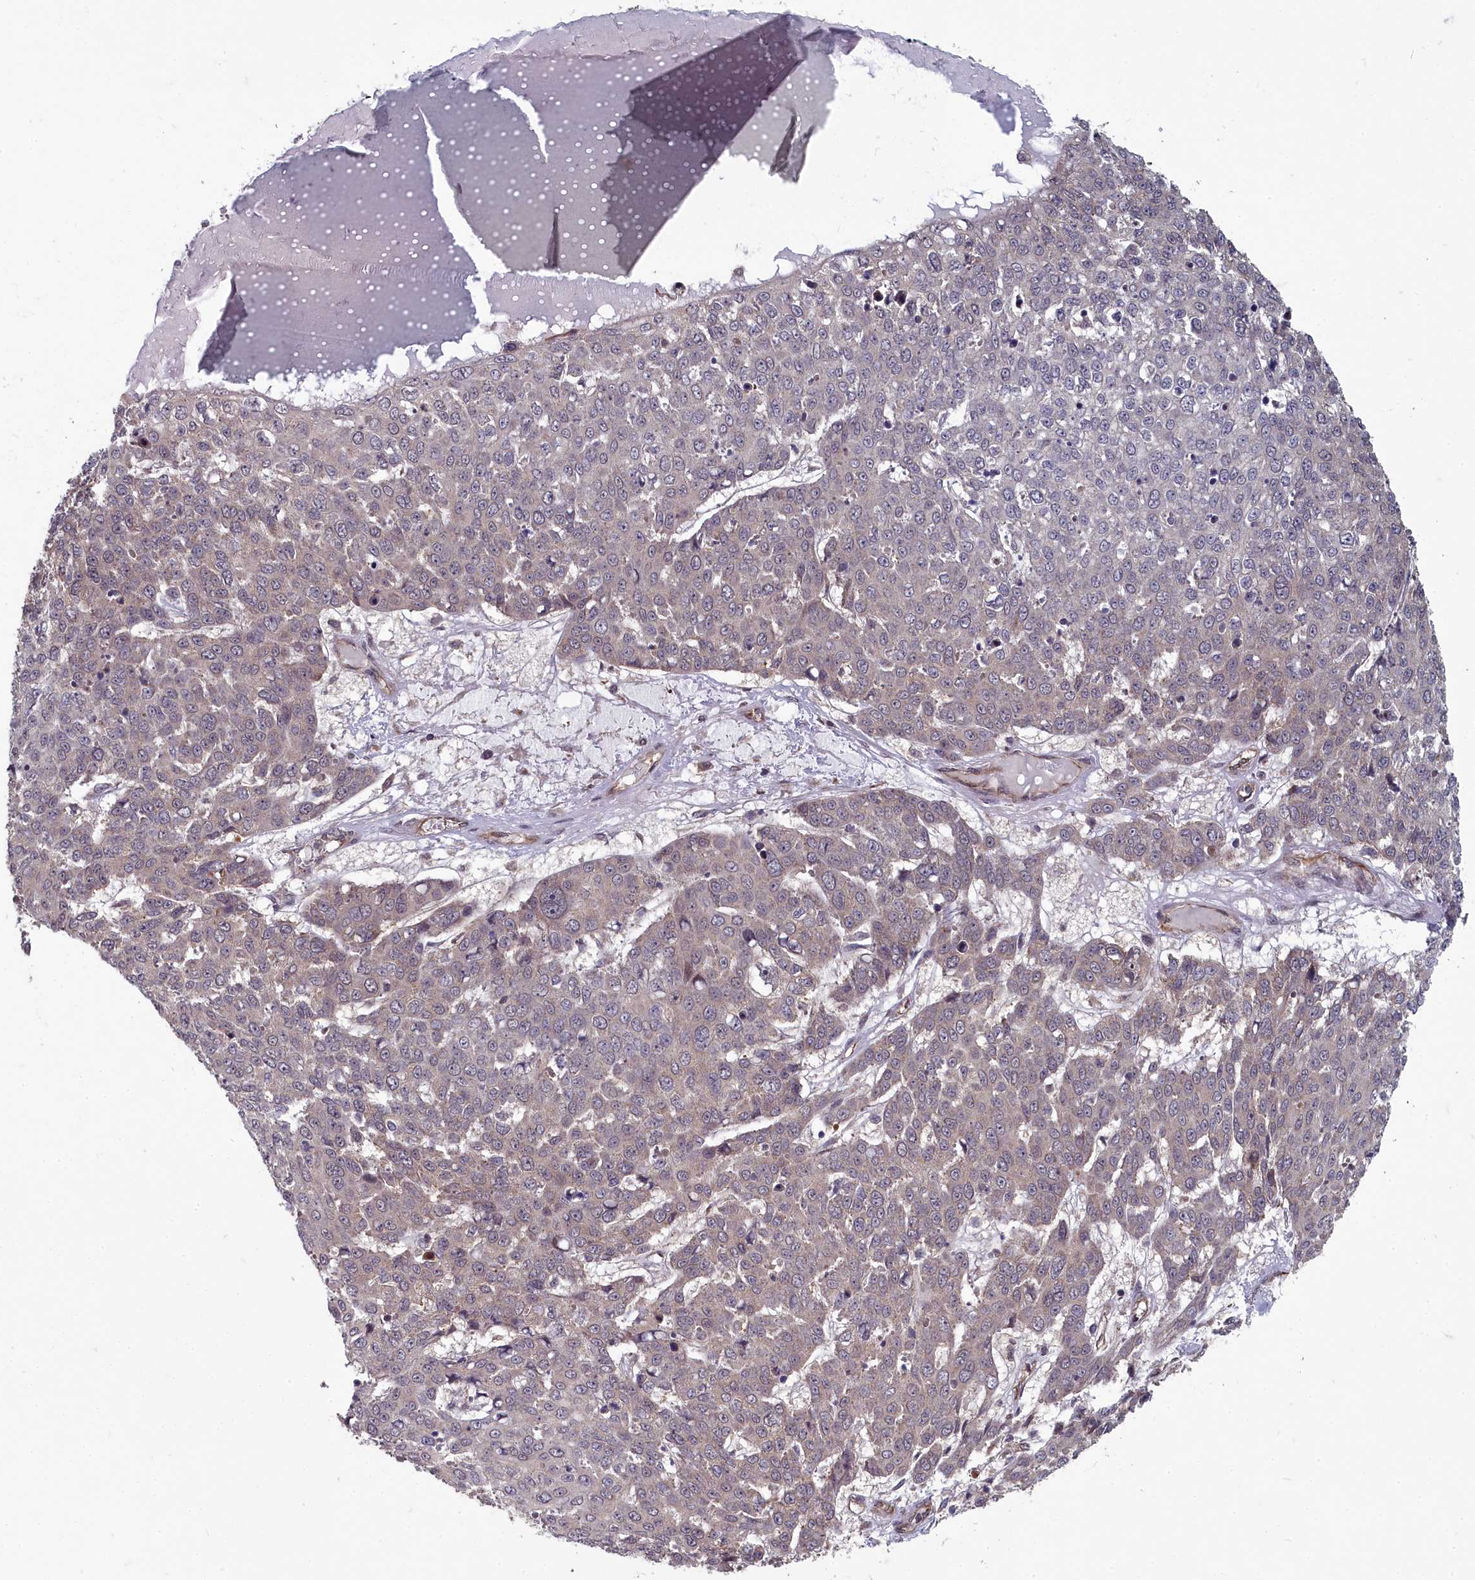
{"staining": {"intensity": "weak", "quantity": "<25%", "location": "cytoplasmic/membranous"}, "tissue": "skin cancer", "cell_type": "Tumor cells", "image_type": "cancer", "snomed": [{"axis": "morphology", "description": "Squamous cell carcinoma, NOS"}, {"axis": "topography", "description": "Skin"}], "caption": "DAB immunohistochemical staining of human skin squamous cell carcinoma shows no significant positivity in tumor cells.", "gene": "TSPYL4", "patient": {"sex": "male", "age": 71}}